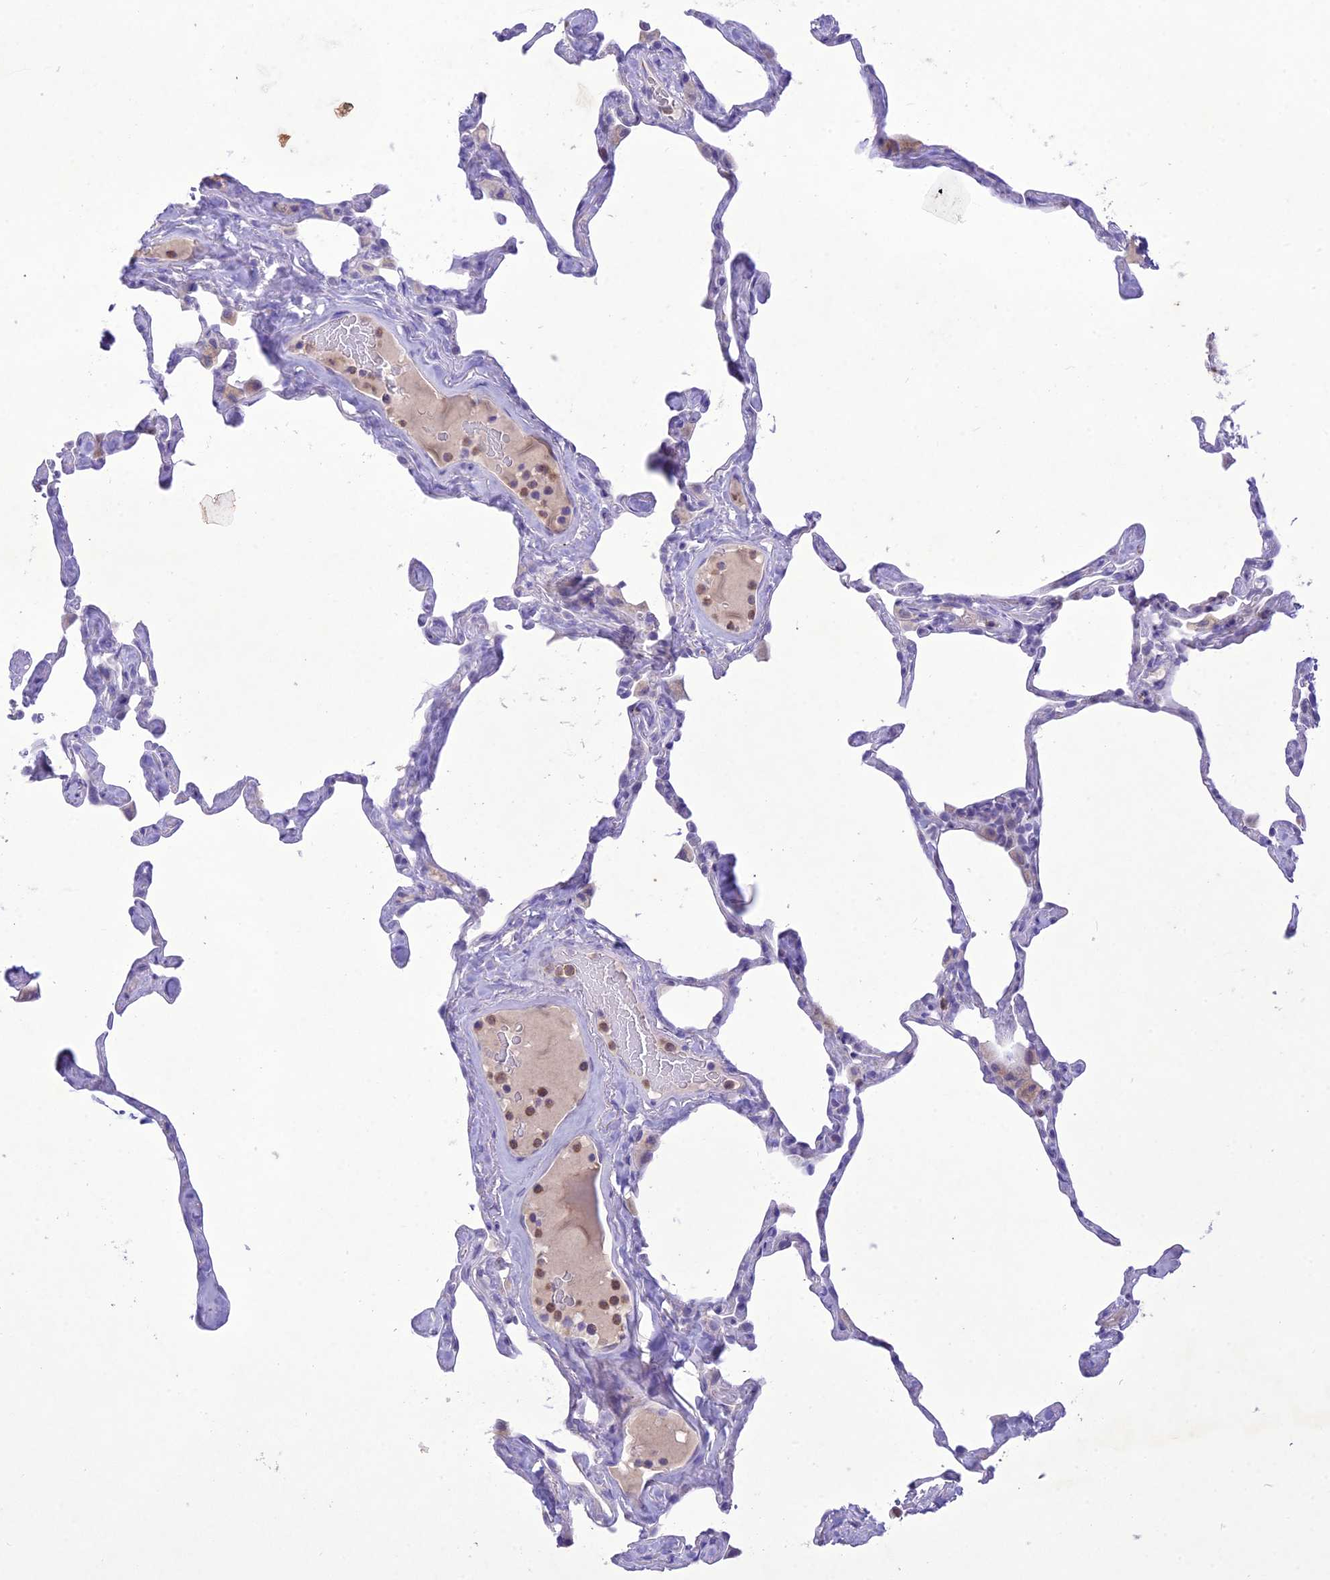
{"staining": {"intensity": "negative", "quantity": "none", "location": "none"}, "tissue": "lung", "cell_type": "Alveolar cells", "image_type": "normal", "snomed": [{"axis": "morphology", "description": "Normal tissue, NOS"}, {"axis": "topography", "description": "Lung"}], "caption": "IHC histopathology image of unremarkable lung stained for a protein (brown), which exhibits no positivity in alveolar cells. Brightfield microscopy of immunohistochemistry stained with DAB (3,3'-diaminobenzidine) (brown) and hematoxylin (blue), captured at high magnification.", "gene": "SLC13A5", "patient": {"sex": "male", "age": 65}}